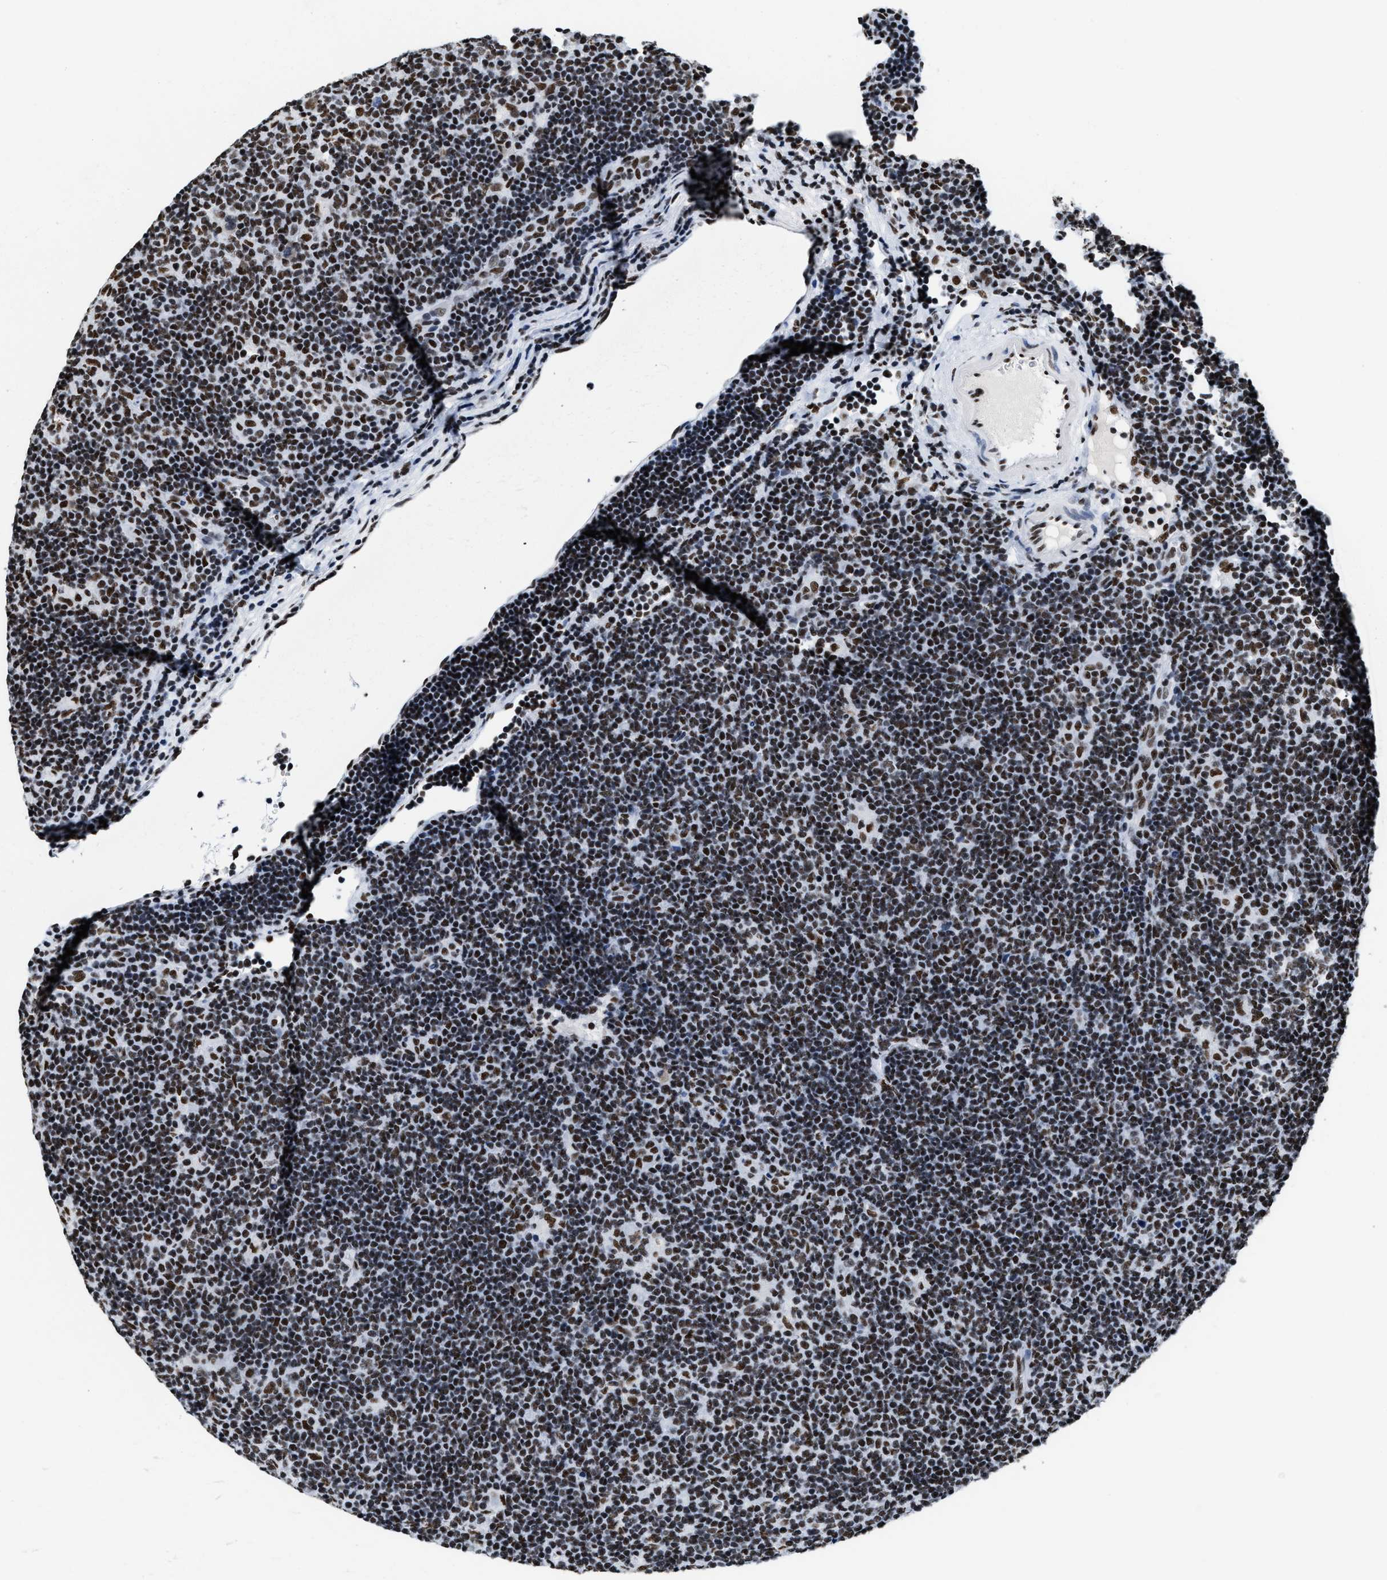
{"staining": {"intensity": "moderate", "quantity": ">75%", "location": "nuclear"}, "tissue": "lymphoma", "cell_type": "Tumor cells", "image_type": "cancer", "snomed": [{"axis": "morphology", "description": "Hodgkin's disease, NOS"}, {"axis": "topography", "description": "Lymph node"}], "caption": "Protein expression analysis of lymphoma shows moderate nuclear staining in approximately >75% of tumor cells.", "gene": "SMARCC2", "patient": {"sex": "female", "age": 57}}